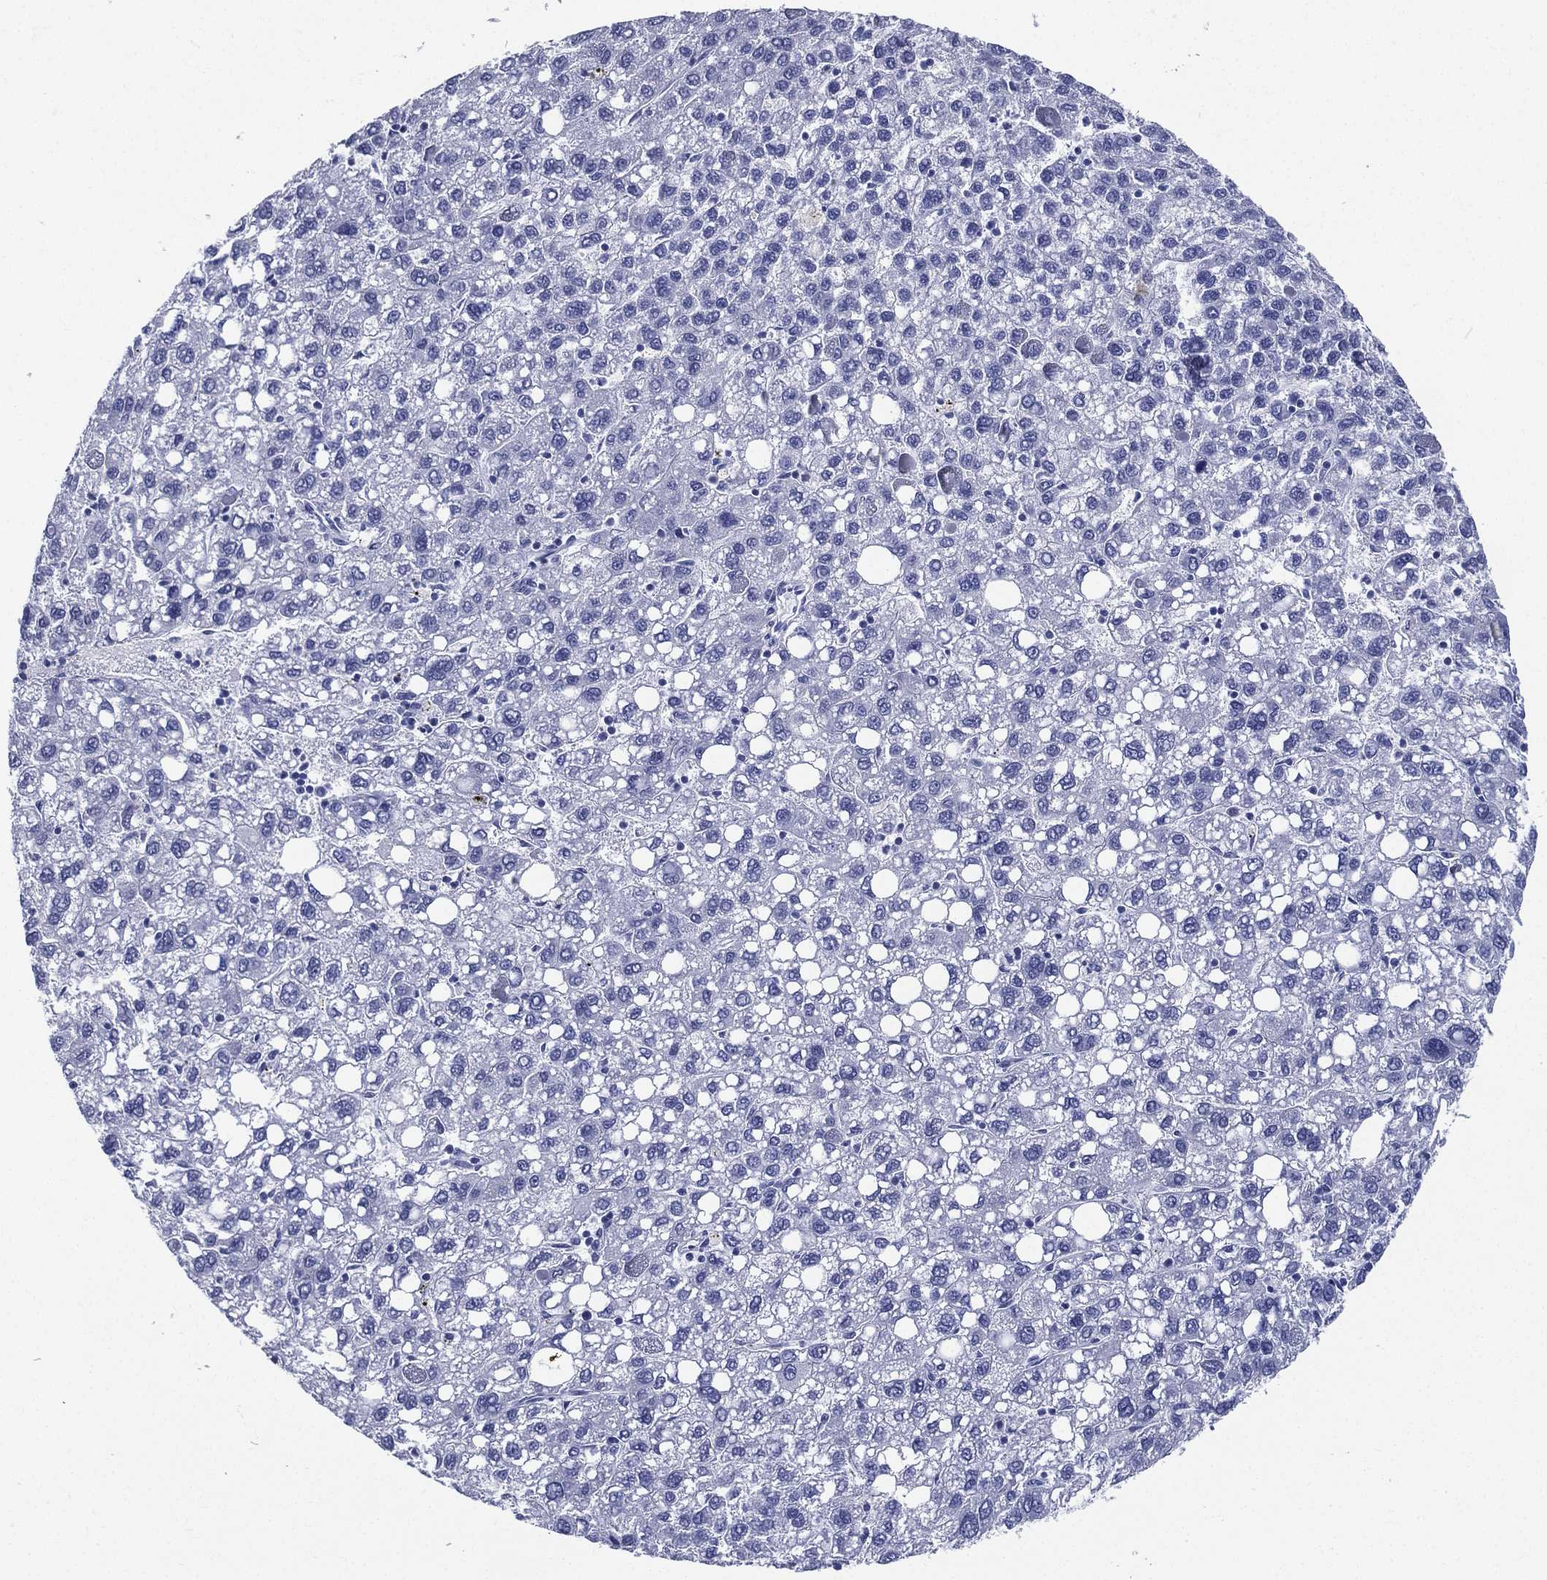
{"staining": {"intensity": "negative", "quantity": "none", "location": "none"}, "tissue": "liver cancer", "cell_type": "Tumor cells", "image_type": "cancer", "snomed": [{"axis": "morphology", "description": "Carcinoma, Hepatocellular, NOS"}, {"axis": "topography", "description": "Liver"}], "caption": "Tumor cells show no significant positivity in liver cancer.", "gene": "RSPH4A", "patient": {"sex": "female", "age": 82}}